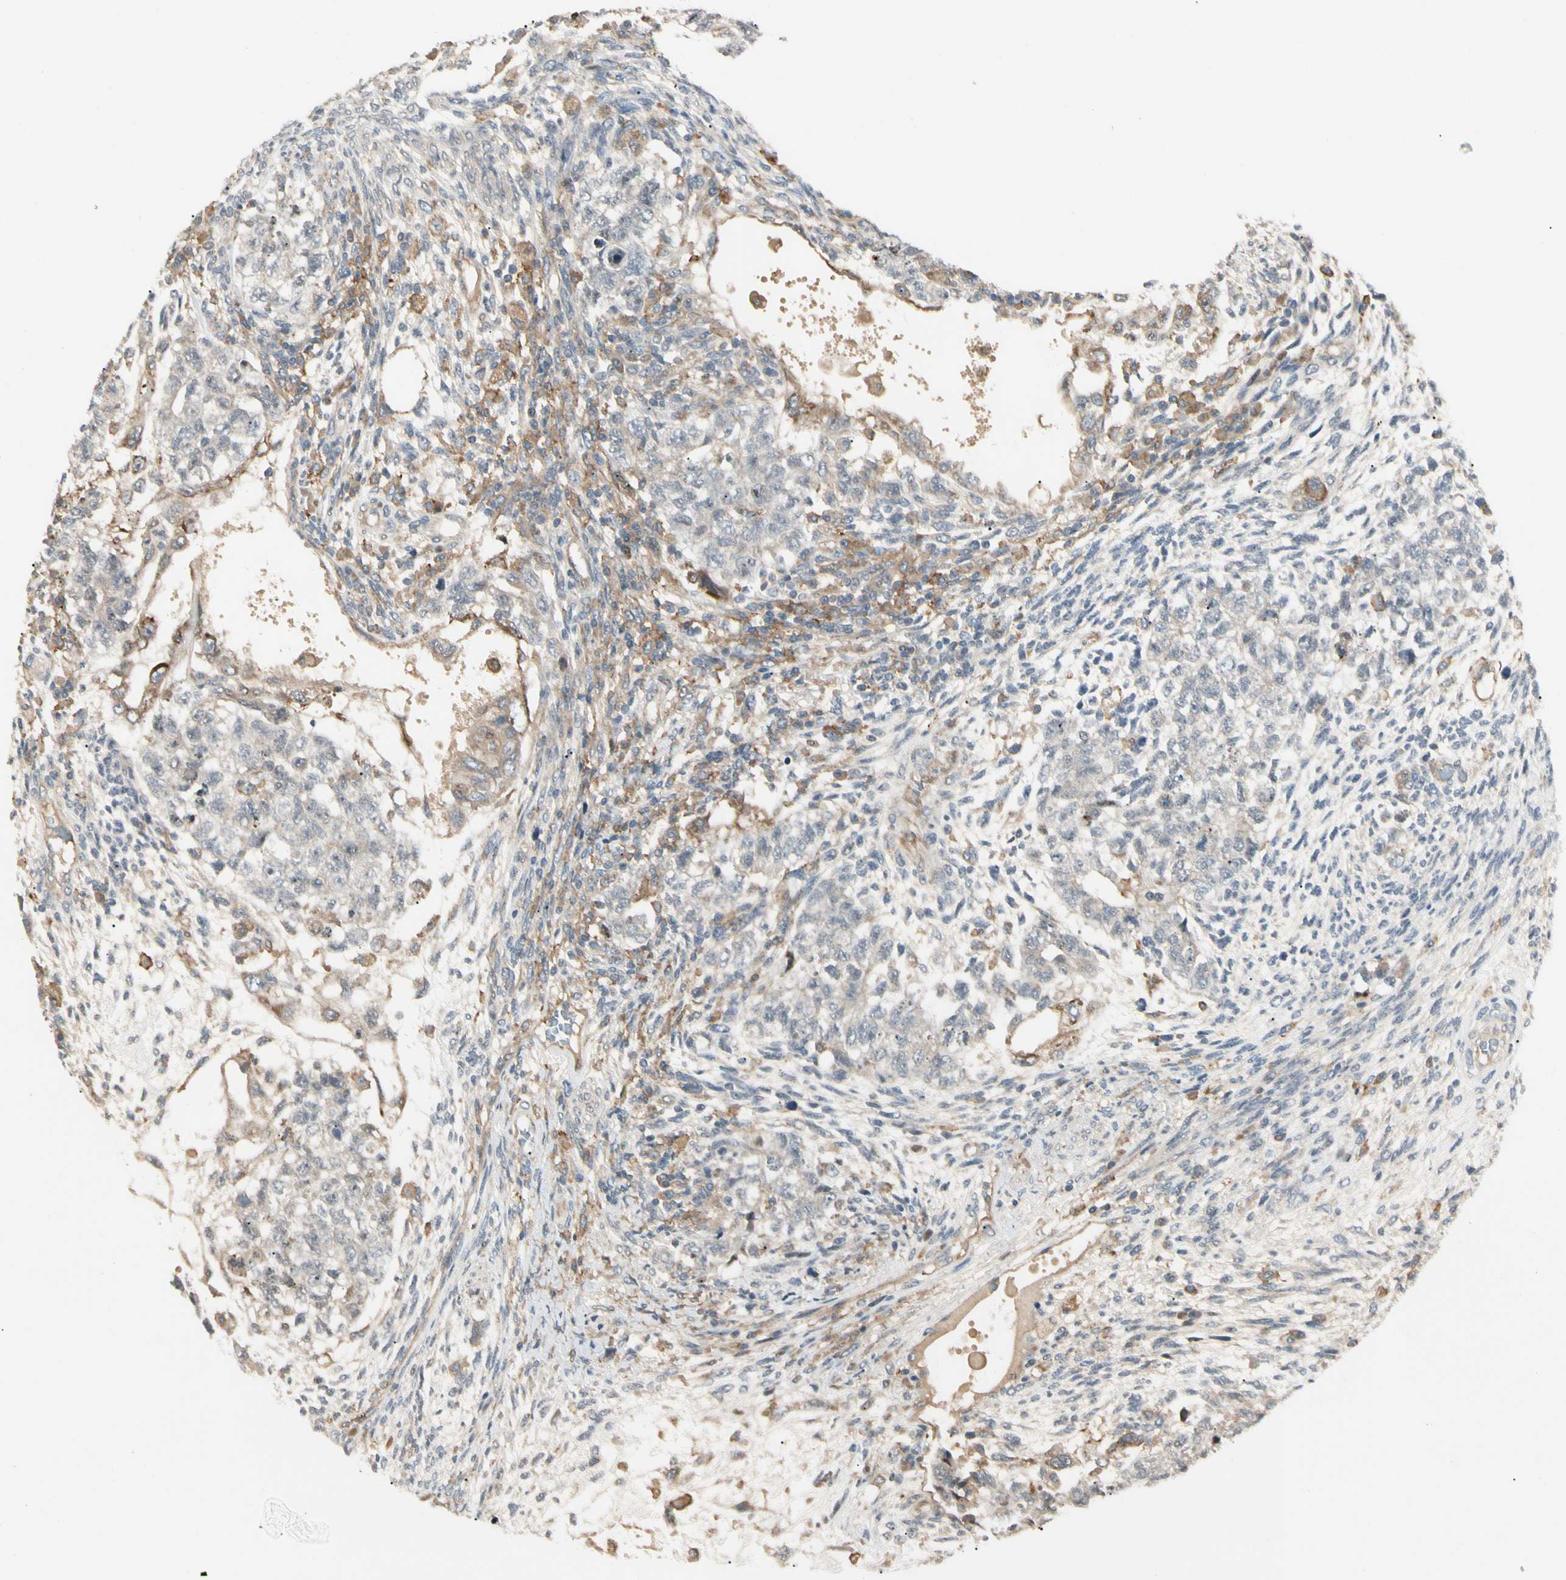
{"staining": {"intensity": "negative", "quantity": "none", "location": "none"}, "tissue": "testis cancer", "cell_type": "Tumor cells", "image_type": "cancer", "snomed": [{"axis": "morphology", "description": "Normal tissue, NOS"}, {"axis": "morphology", "description": "Carcinoma, Embryonal, NOS"}, {"axis": "topography", "description": "Testis"}], "caption": "IHC photomicrograph of human embryonal carcinoma (testis) stained for a protein (brown), which reveals no expression in tumor cells.", "gene": "FNDC3B", "patient": {"sex": "male", "age": 36}}